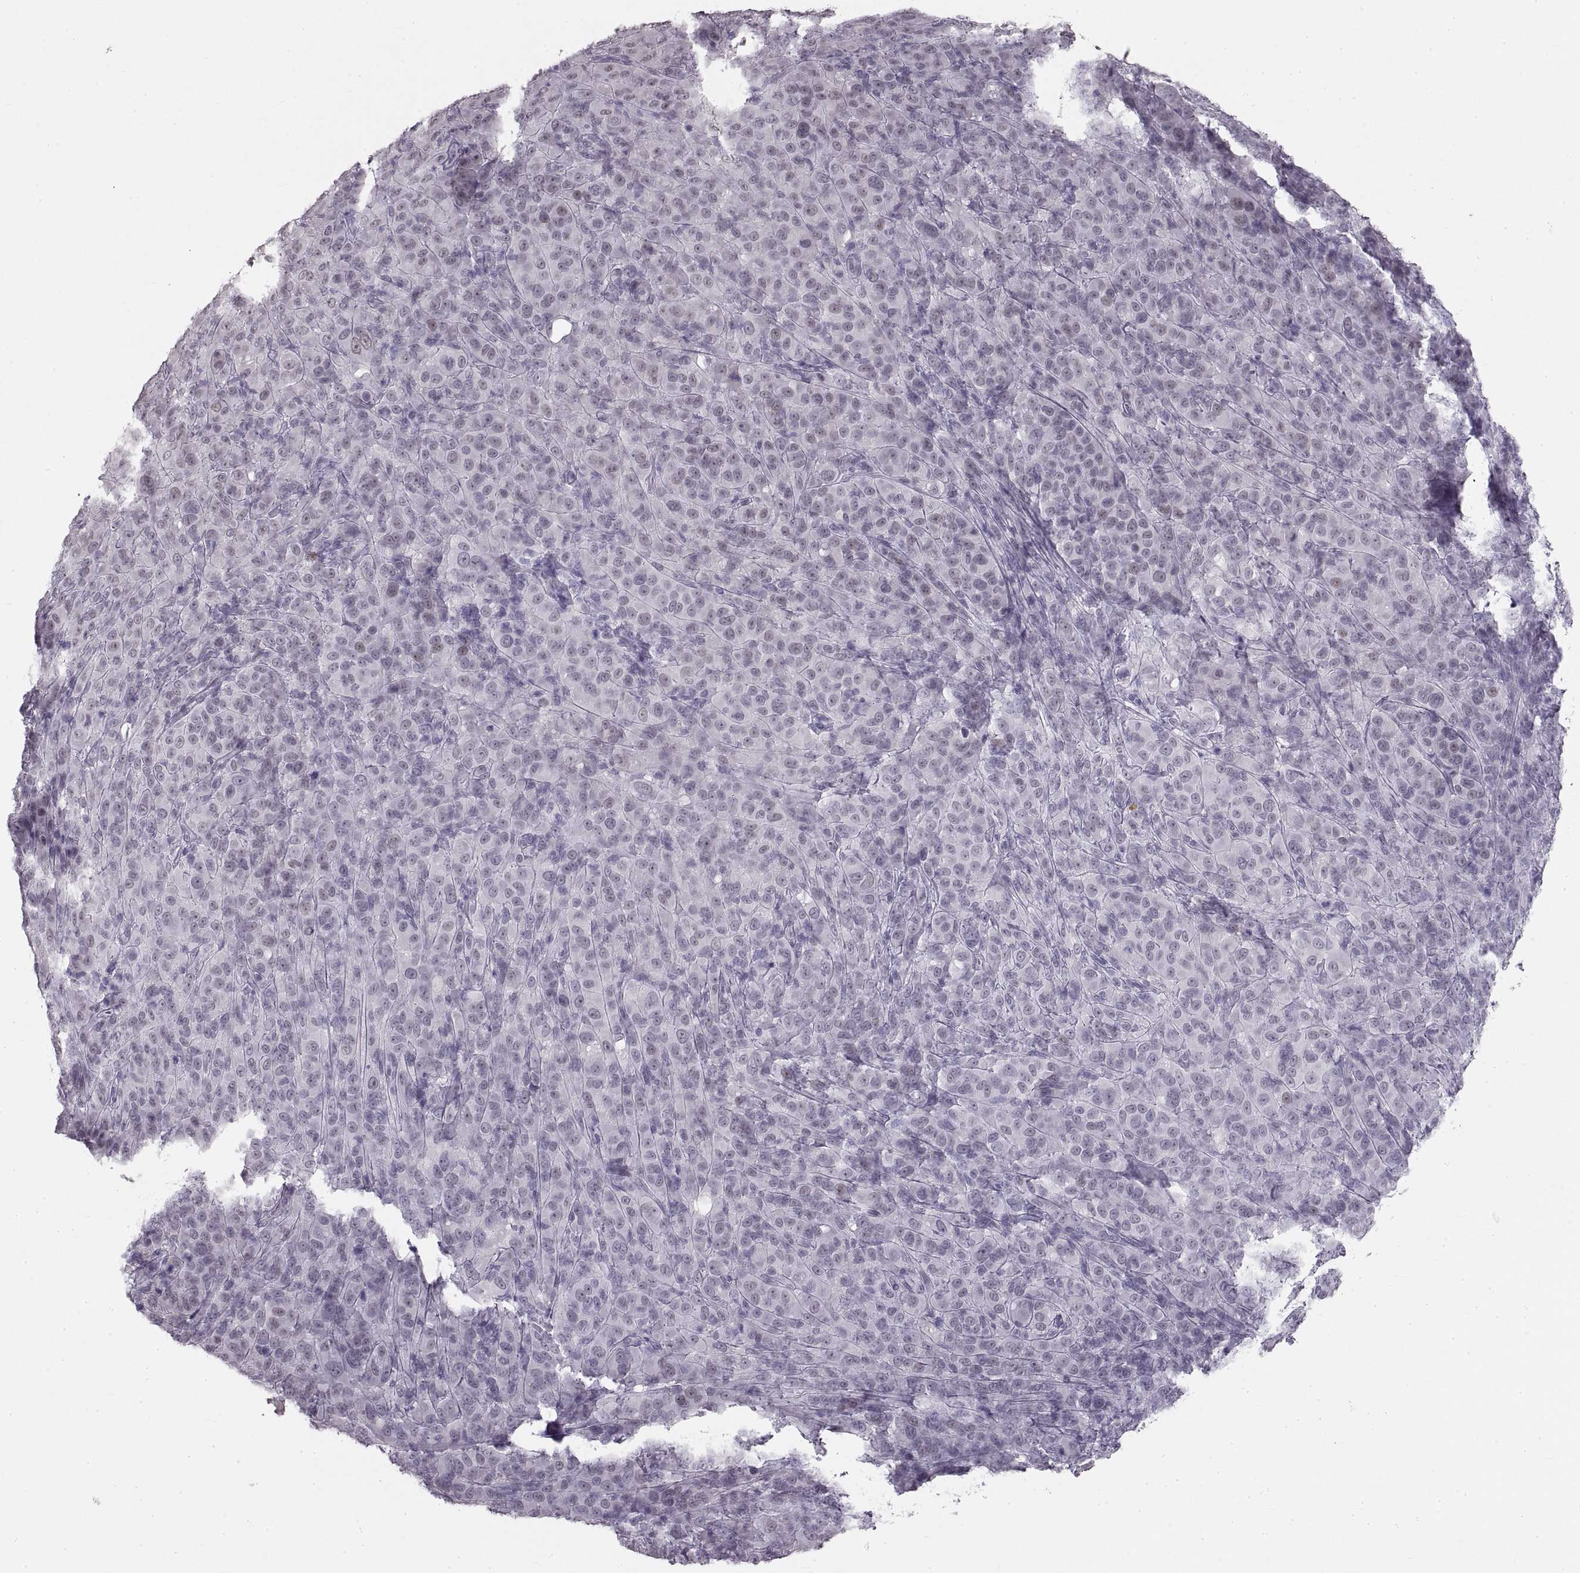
{"staining": {"intensity": "negative", "quantity": "none", "location": "none"}, "tissue": "melanoma", "cell_type": "Tumor cells", "image_type": "cancer", "snomed": [{"axis": "morphology", "description": "Malignant melanoma, NOS"}, {"axis": "topography", "description": "Skin"}], "caption": "This is an IHC histopathology image of malignant melanoma. There is no staining in tumor cells.", "gene": "NANOS3", "patient": {"sex": "female", "age": 87}}